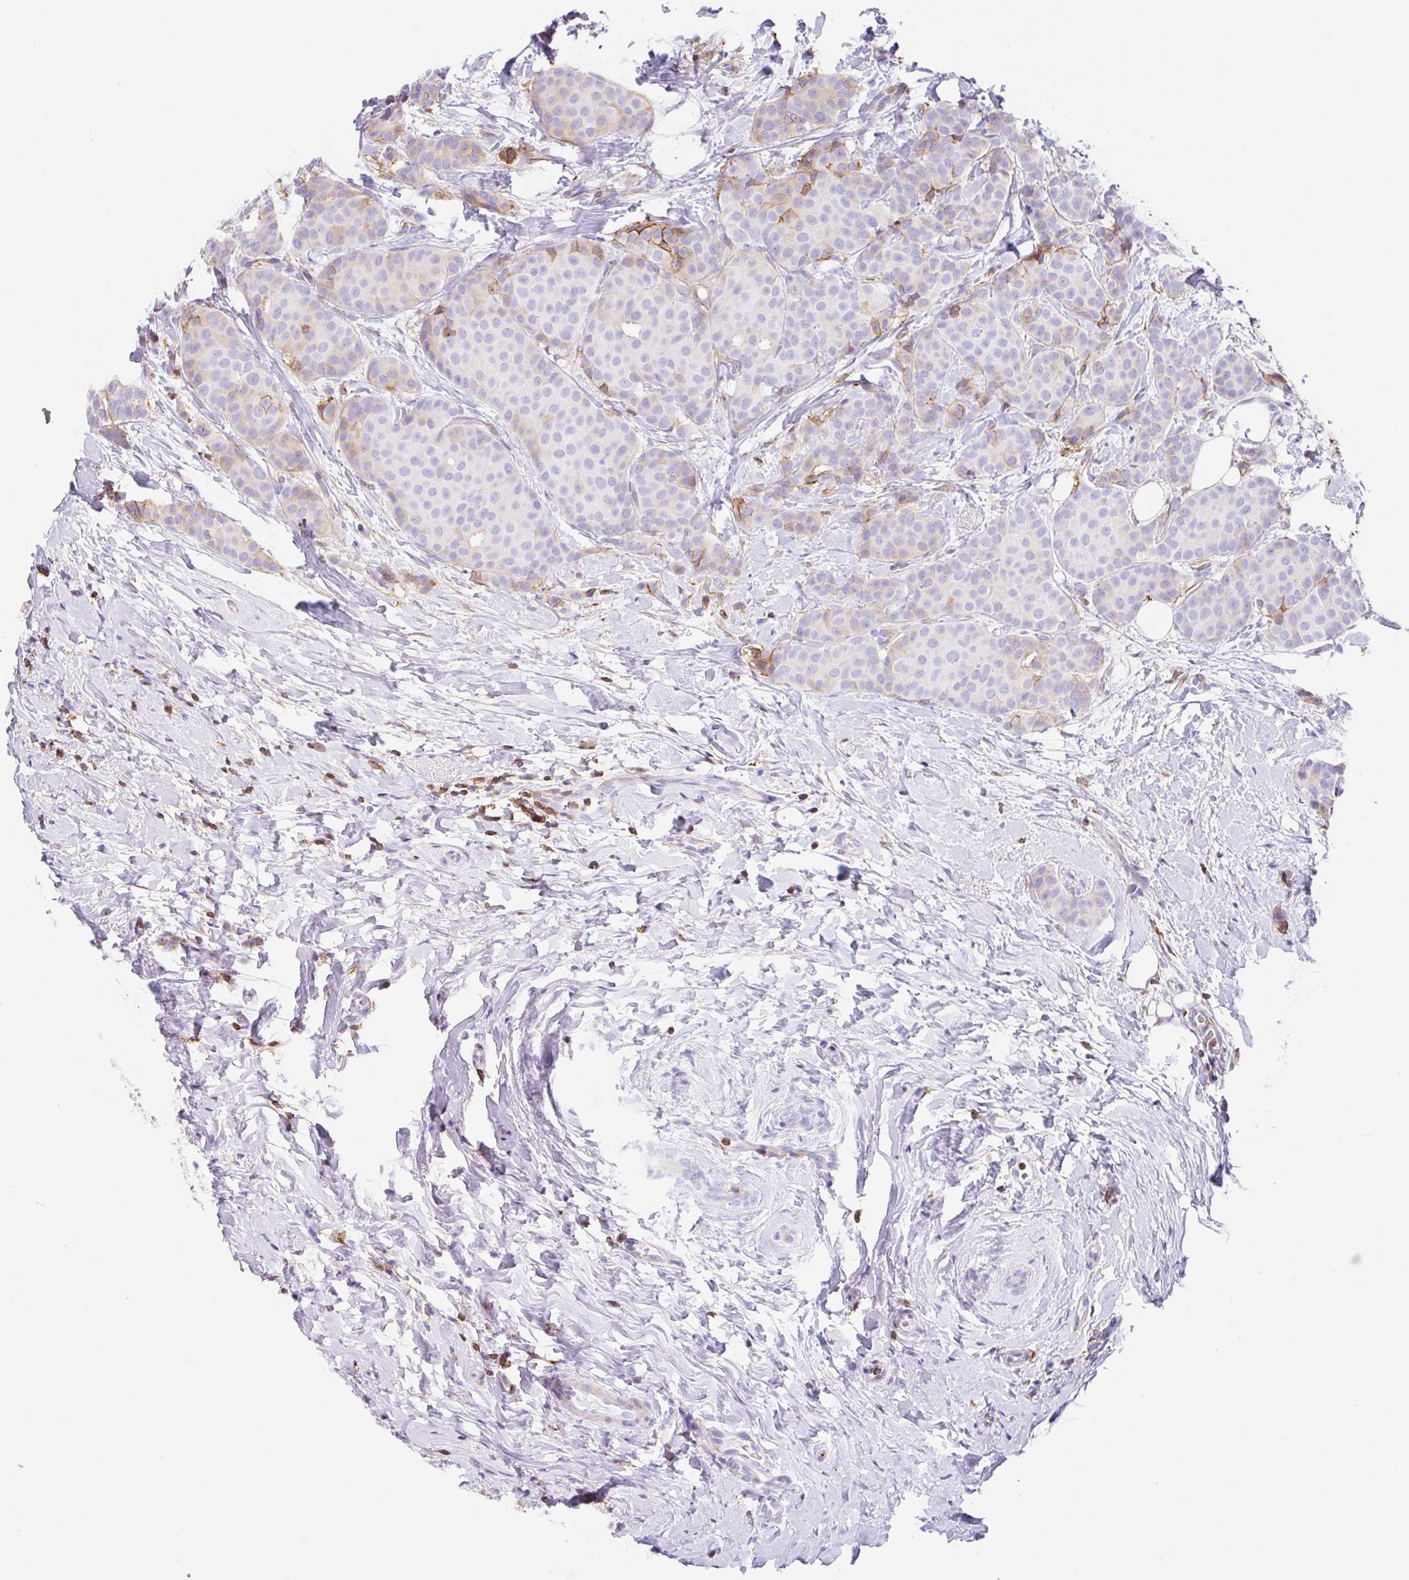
{"staining": {"intensity": "moderate", "quantity": "<25%", "location": "cytoplasmic/membranous"}, "tissue": "breast cancer", "cell_type": "Tumor cells", "image_type": "cancer", "snomed": [{"axis": "morphology", "description": "Duct carcinoma"}, {"axis": "topography", "description": "Breast"}], "caption": "Immunohistochemistry (DAB (3,3'-diaminobenzidine)) staining of intraductal carcinoma (breast) demonstrates moderate cytoplasmic/membranous protein staining in approximately <25% of tumor cells.", "gene": "MTTP", "patient": {"sex": "female", "age": 70}}